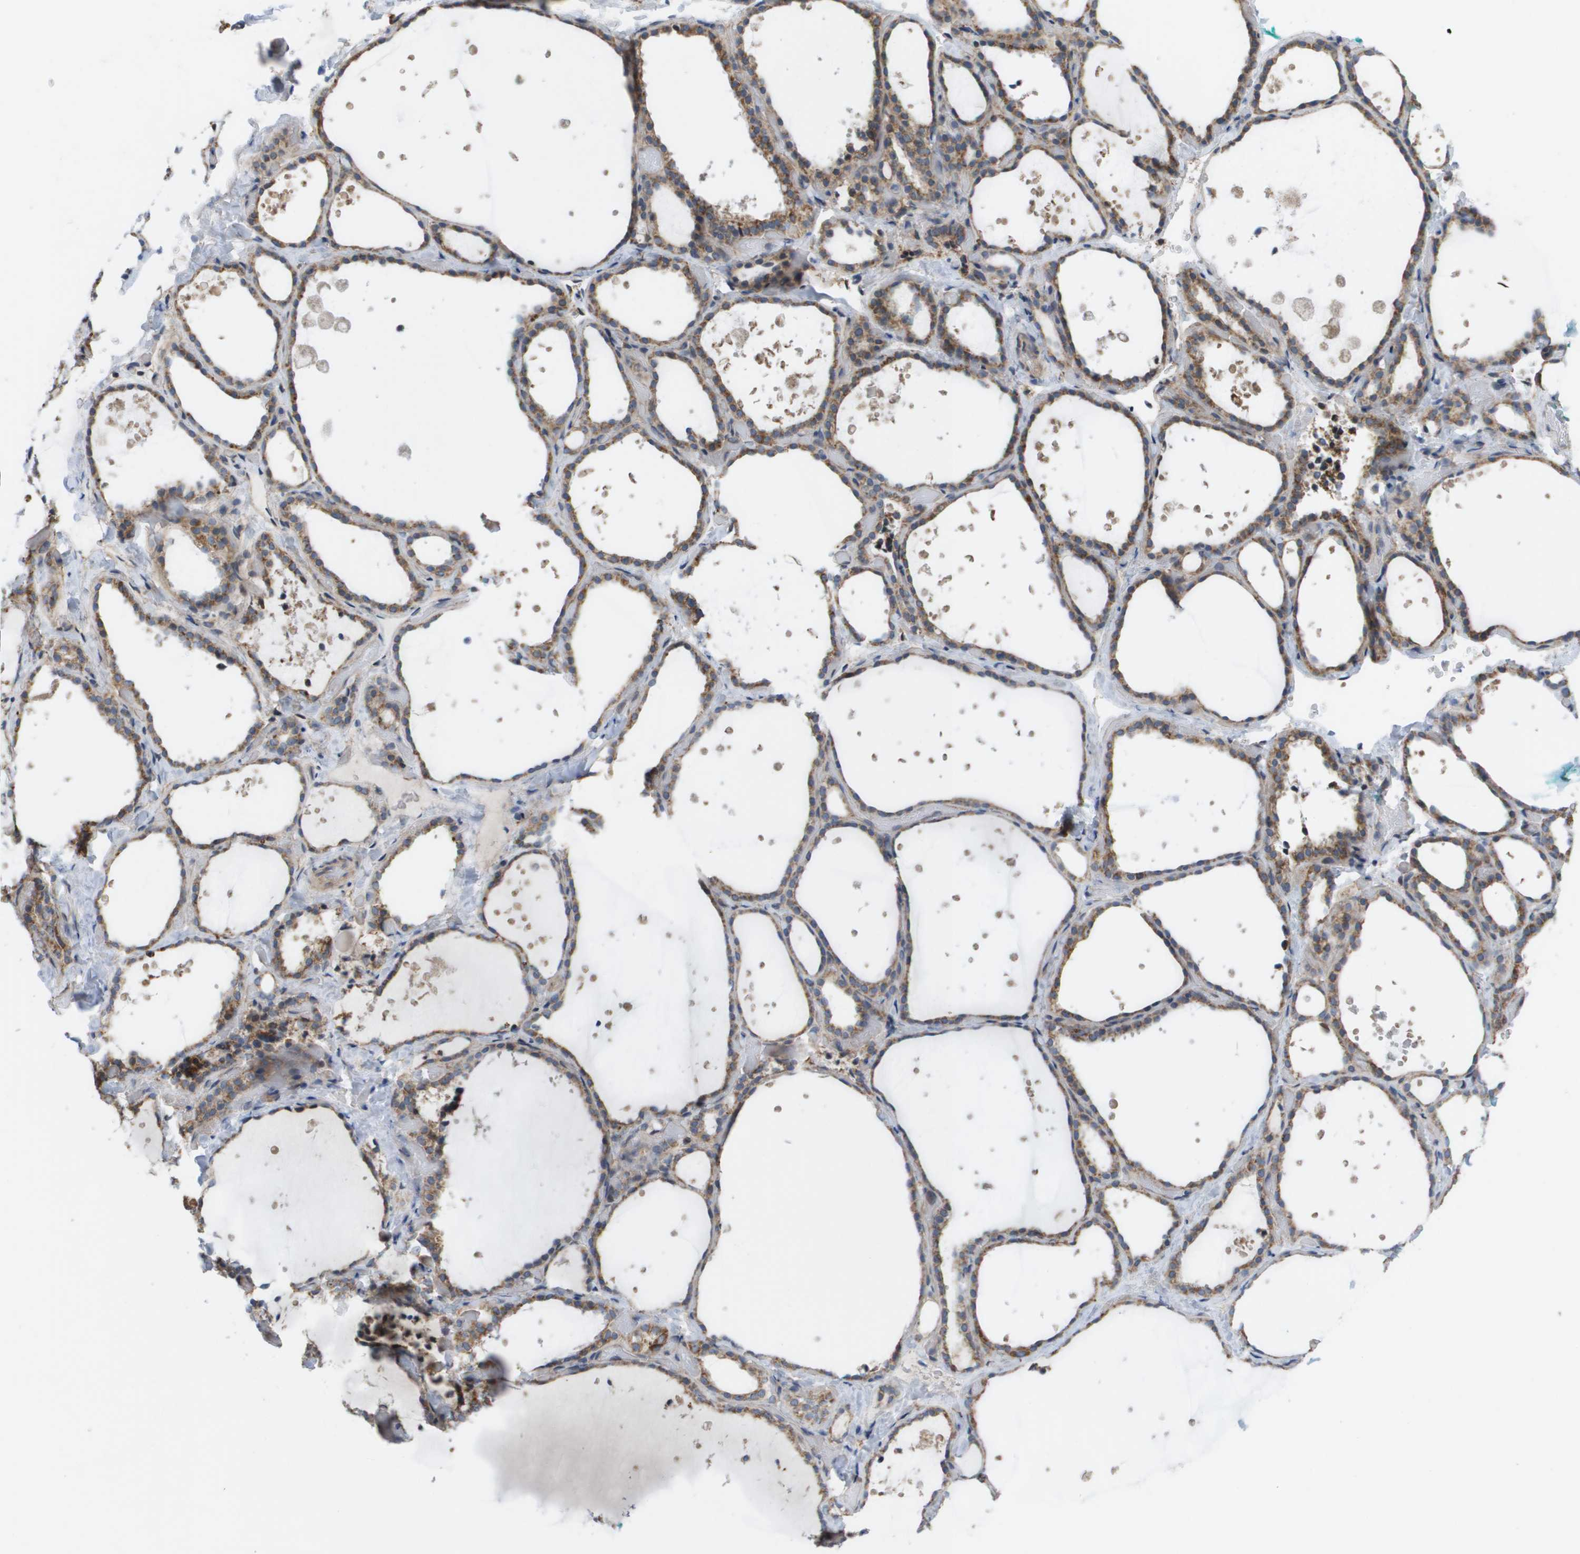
{"staining": {"intensity": "moderate", "quantity": "25%-75%", "location": "cytoplasmic/membranous"}, "tissue": "thyroid gland", "cell_type": "Glandular cells", "image_type": "normal", "snomed": [{"axis": "morphology", "description": "Normal tissue, NOS"}, {"axis": "topography", "description": "Thyroid gland"}], "caption": "The immunohistochemical stain highlights moderate cytoplasmic/membranous positivity in glandular cells of normal thyroid gland. Using DAB (brown) and hematoxylin (blue) stains, captured at high magnification using brightfield microscopy.", "gene": "MTARC2", "patient": {"sex": "female", "age": 44}}